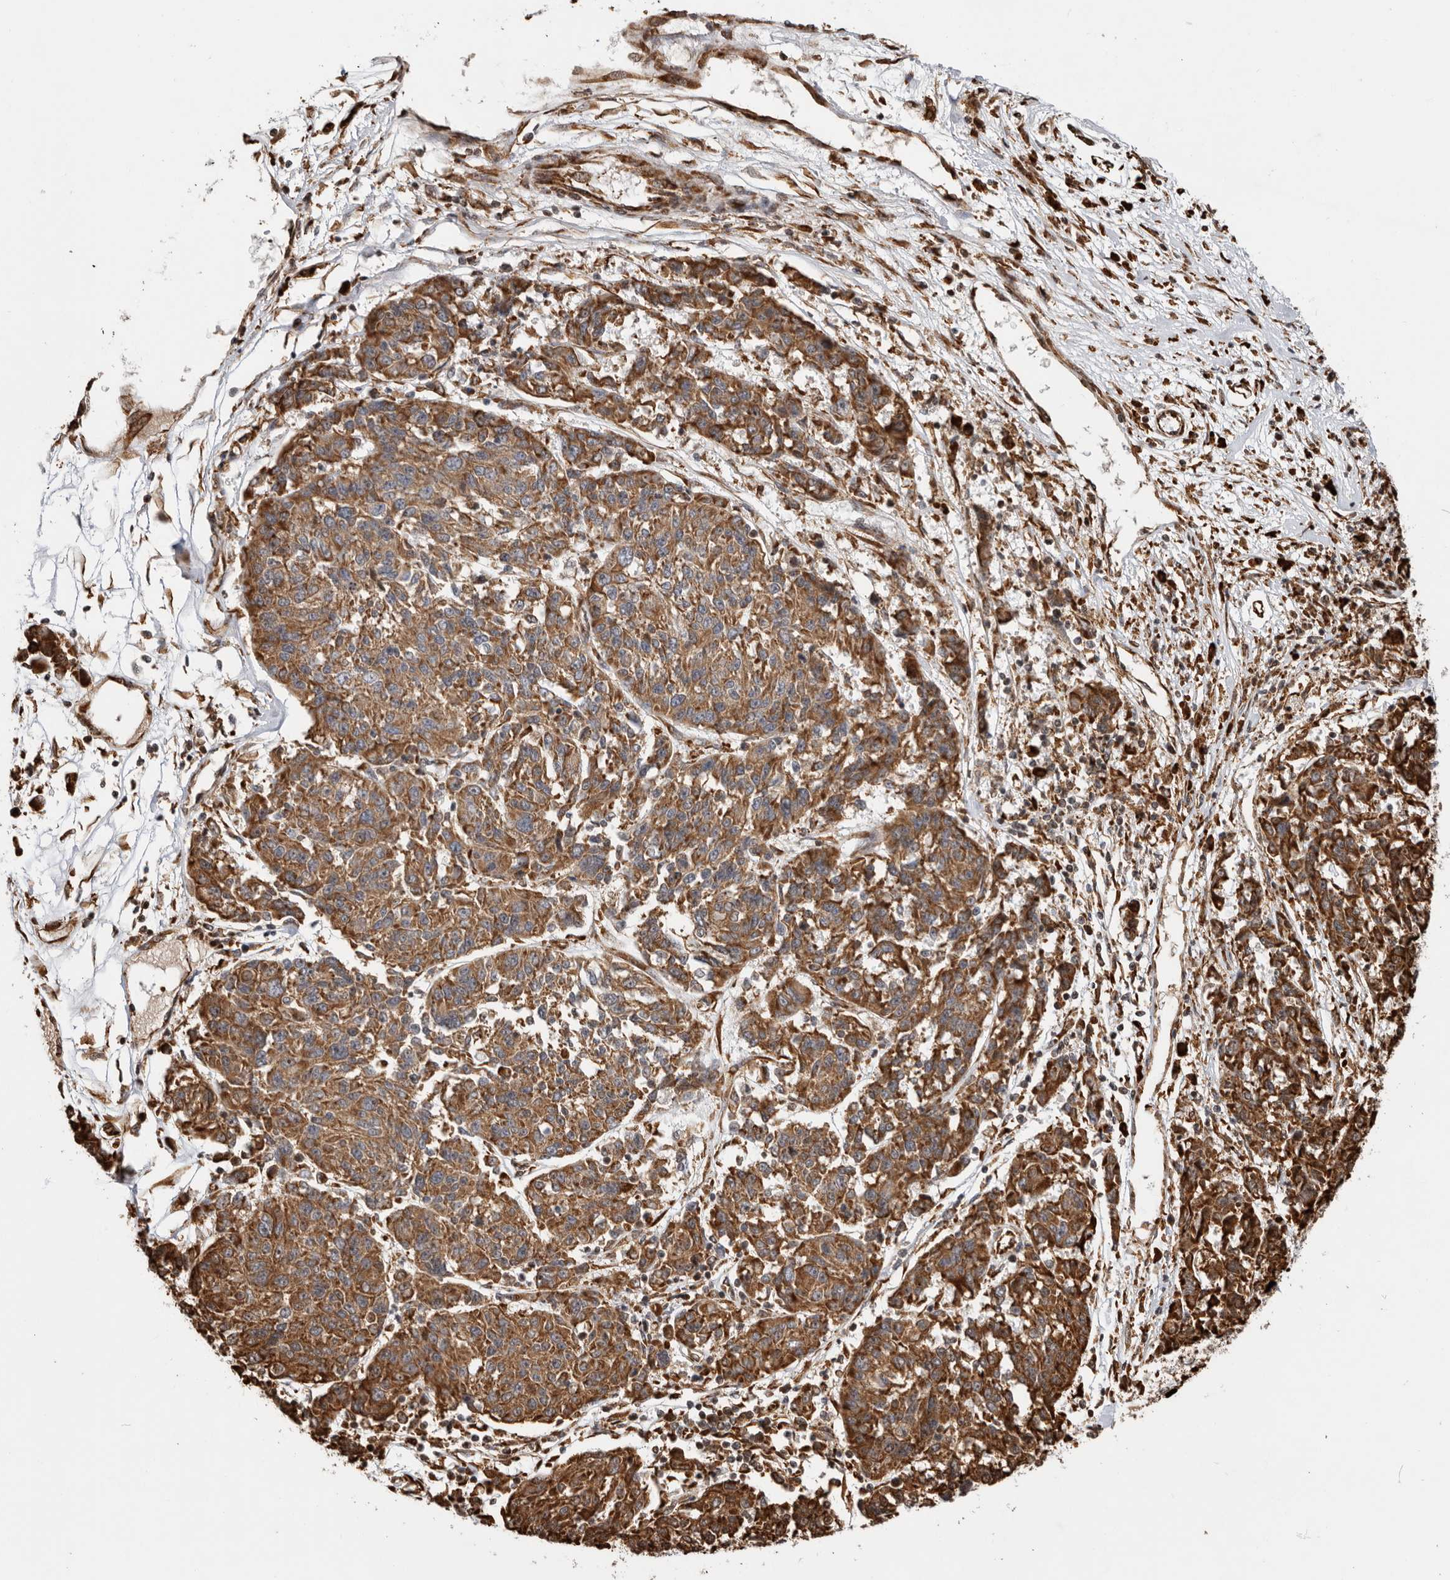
{"staining": {"intensity": "moderate", "quantity": ">75%", "location": "cytoplasmic/membranous"}, "tissue": "melanoma", "cell_type": "Tumor cells", "image_type": "cancer", "snomed": [{"axis": "morphology", "description": "Malignant melanoma, NOS"}, {"axis": "topography", "description": "Skin"}], "caption": "A brown stain labels moderate cytoplasmic/membranous staining of a protein in melanoma tumor cells. (DAB IHC with brightfield microscopy, high magnification).", "gene": "FZD3", "patient": {"sex": "male", "age": 53}}